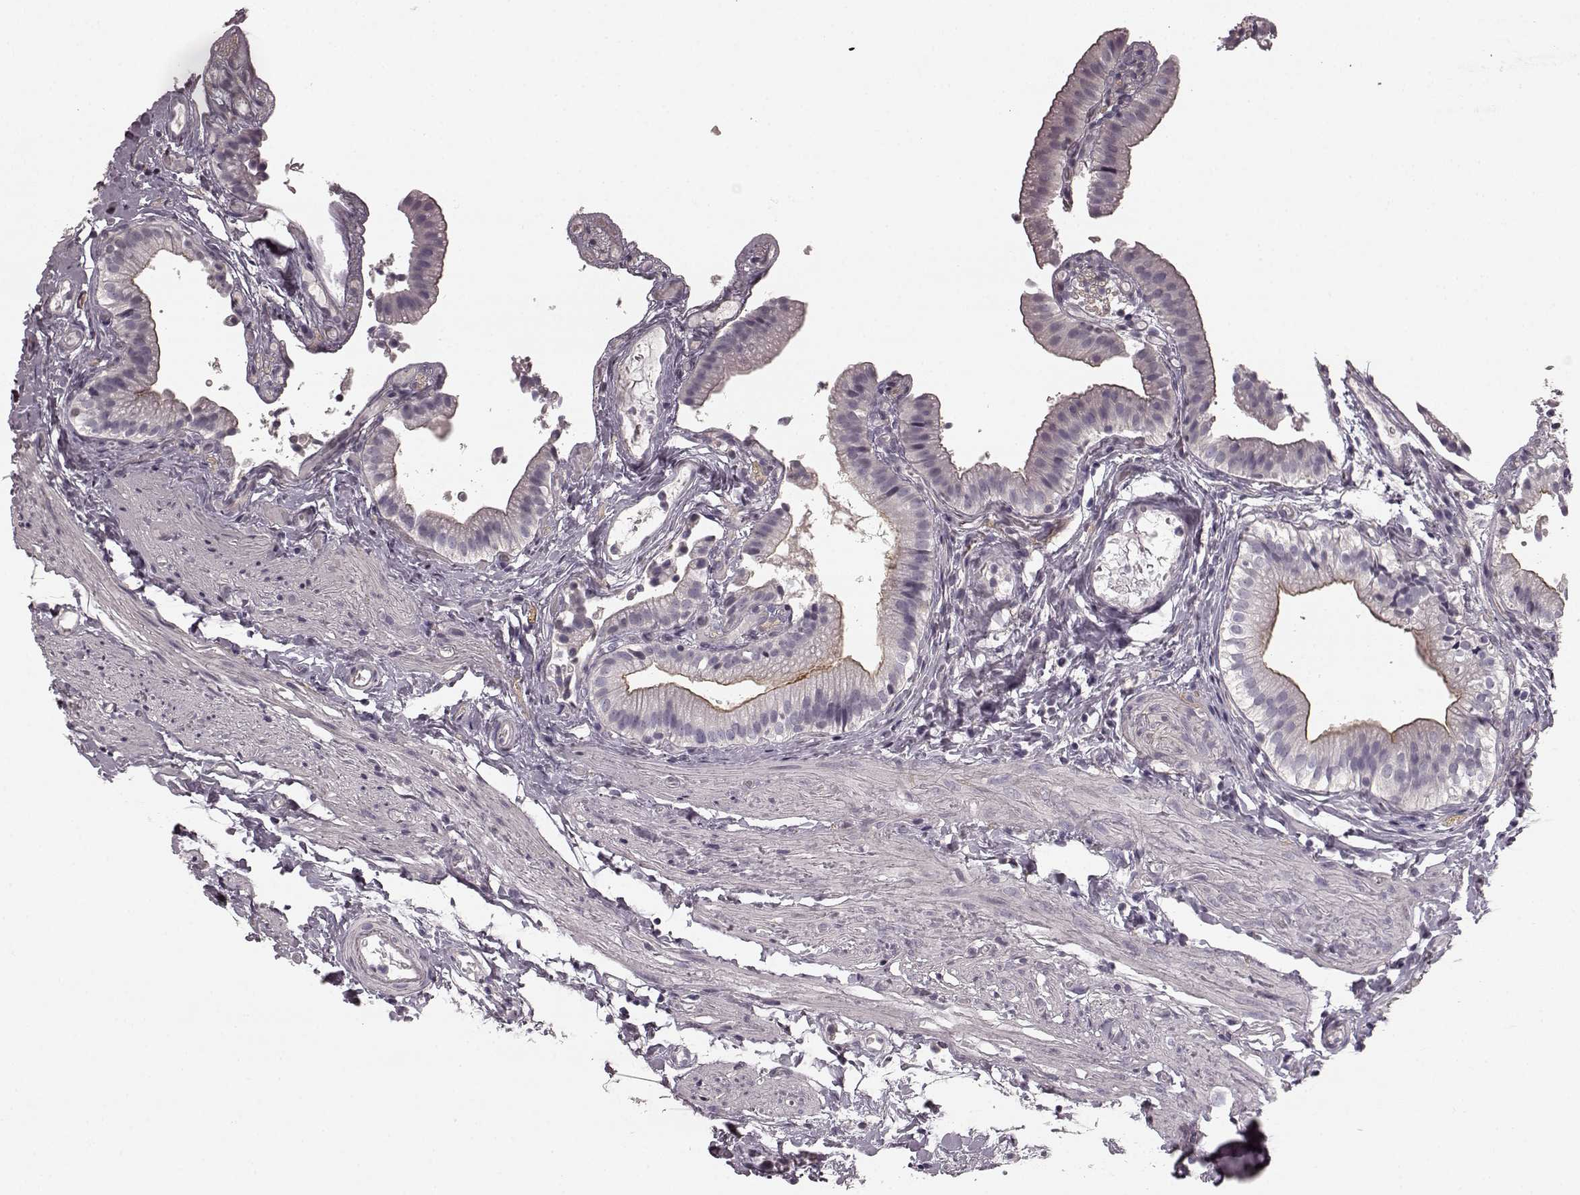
{"staining": {"intensity": "moderate", "quantity": "25%-75%", "location": "cytoplasmic/membranous"}, "tissue": "gallbladder", "cell_type": "Glandular cells", "image_type": "normal", "snomed": [{"axis": "morphology", "description": "Normal tissue, NOS"}, {"axis": "topography", "description": "Gallbladder"}], "caption": "Immunohistochemistry of normal human gallbladder reveals medium levels of moderate cytoplasmic/membranous positivity in approximately 25%-75% of glandular cells.", "gene": "PRKCE", "patient": {"sex": "female", "age": 47}}